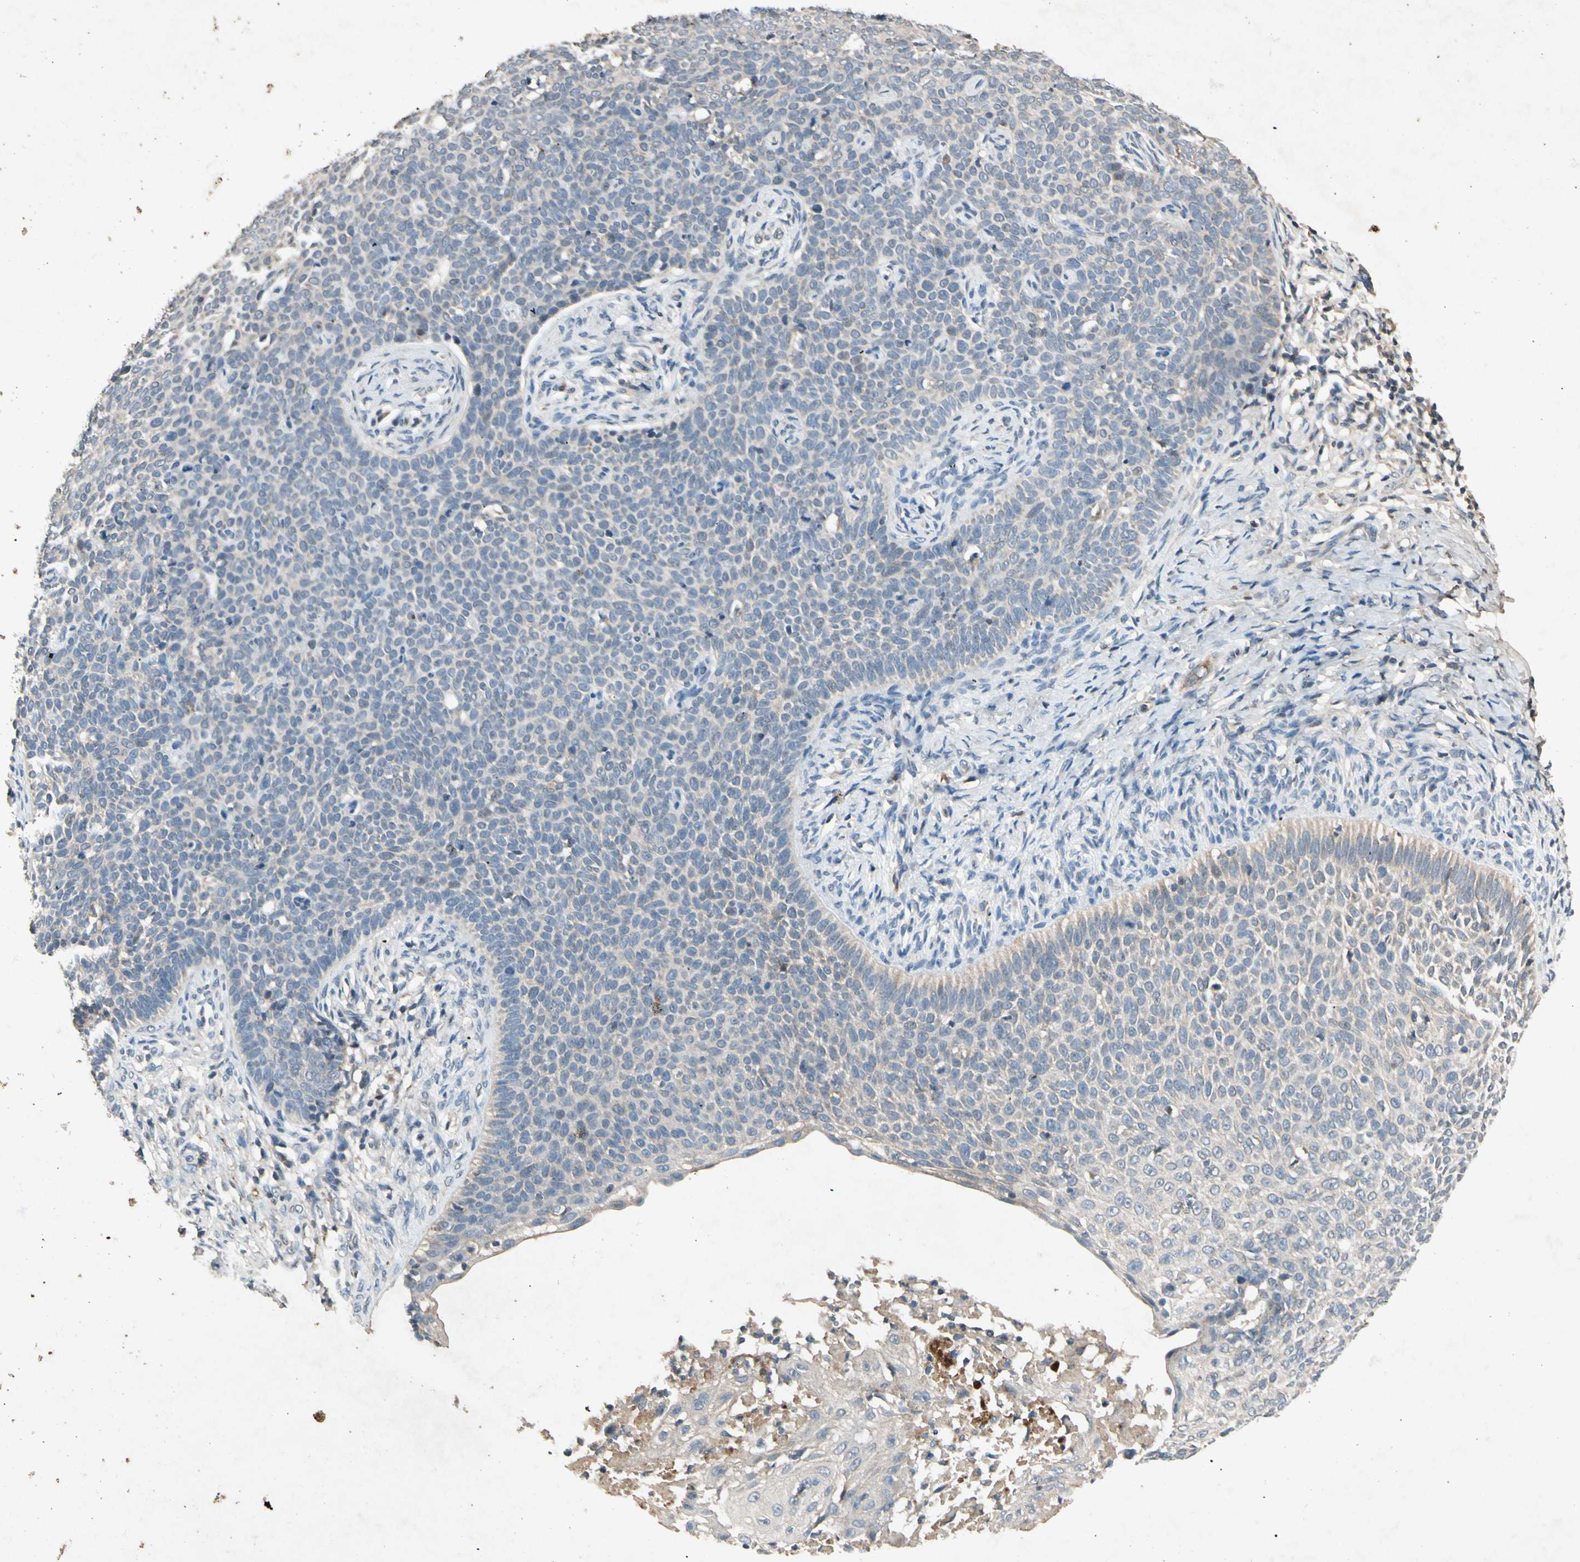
{"staining": {"intensity": "weak", "quantity": "<25%", "location": "cytoplasmic/membranous"}, "tissue": "skin cancer", "cell_type": "Tumor cells", "image_type": "cancer", "snomed": [{"axis": "morphology", "description": "Normal tissue, NOS"}, {"axis": "morphology", "description": "Basal cell carcinoma"}, {"axis": "topography", "description": "Skin"}], "caption": "IHC of skin cancer (basal cell carcinoma) reveals no positivity in tumor cells.", "gene": "GPLD1", "patient": {"sex": "male", "age": 87}}